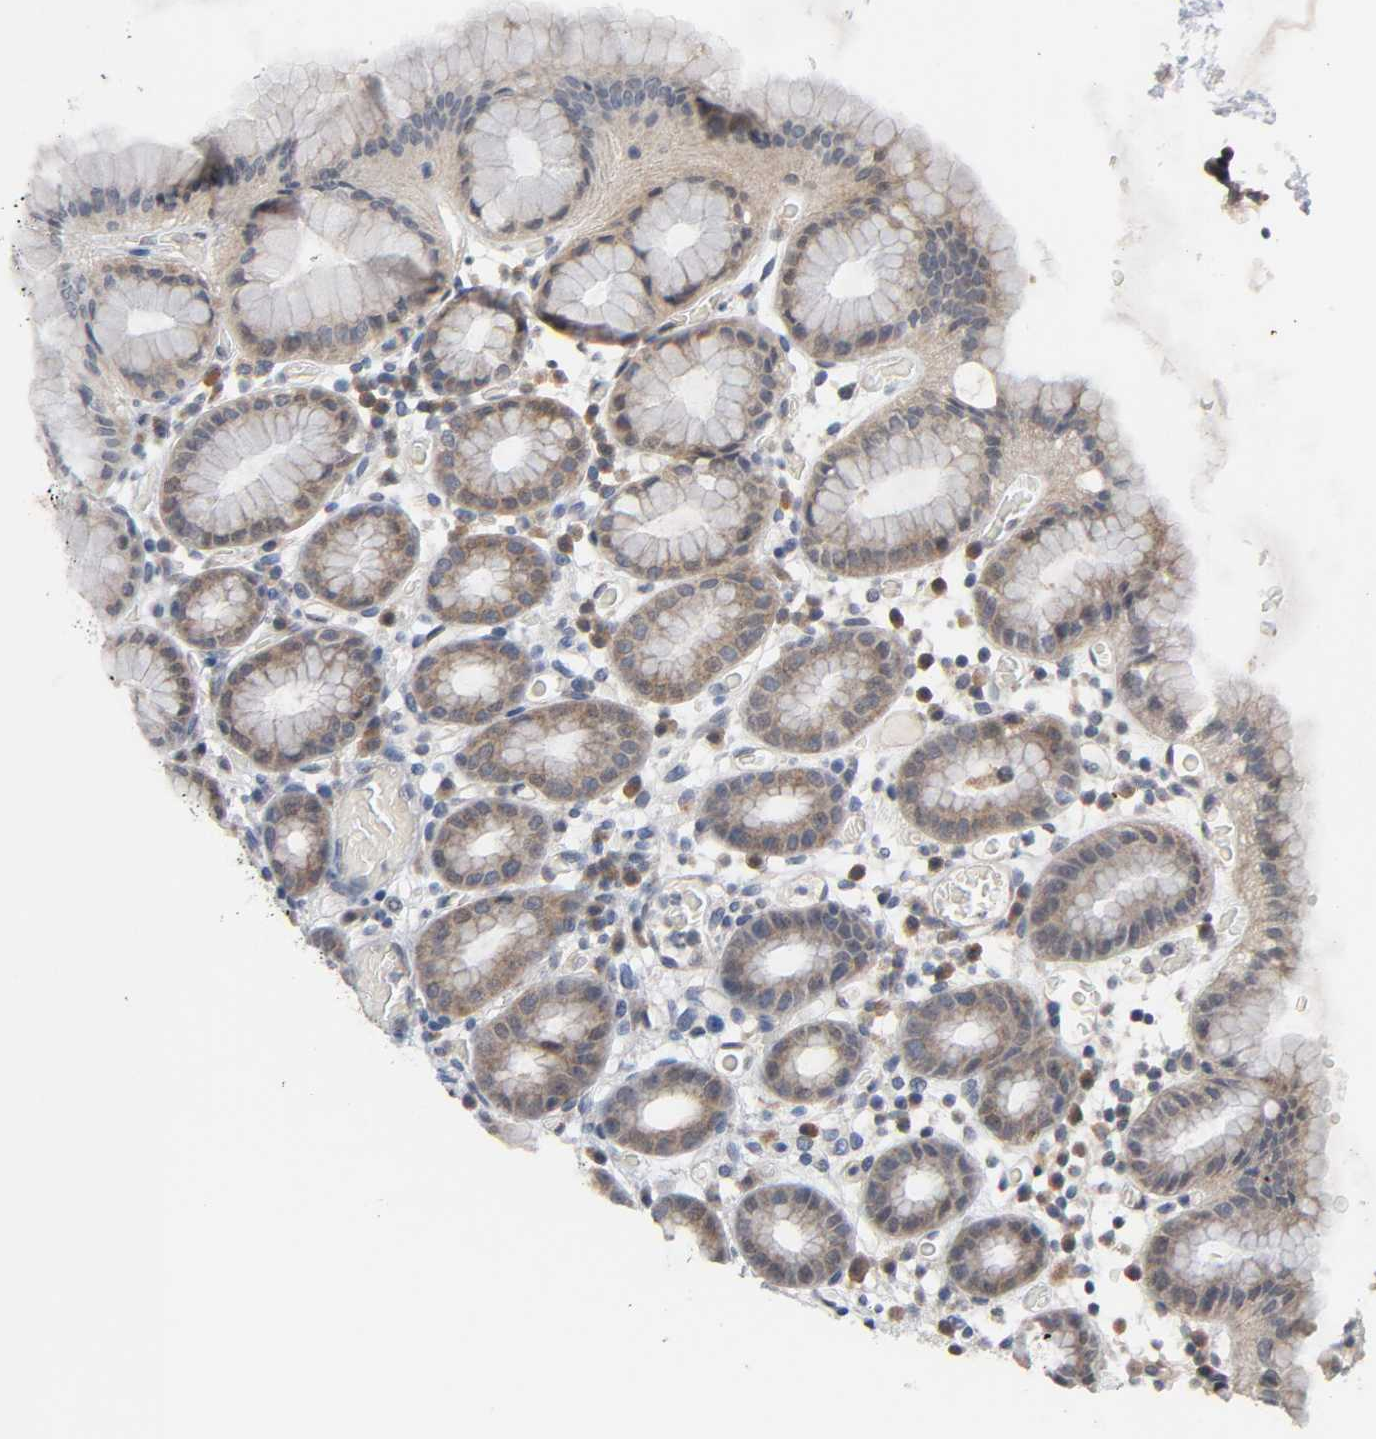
{"staining": {"intensity": "moderate", "quantity": ">75%", "location": "cytoplasmic/membranous,nuclear"}, "tissue": "stomach", "cell_type": "Glandular cells", "image_type": "normal", "snomed": [{"axis": "morphology", "description": "Normal tissue, NOS"}, {"axis": "topography", "description": "Stomach, upper"}], "caption": "Immunohistochemistry staining of benign stomach, which exhibits medium levels of moderate cytoplasmic/membranous,nuclear positivity in about >75% of glandular cells indicating moderate cytoplasmic/membranous,nuclear protein staining. The staining was performed using DAB (brown) for protein detection and nuclei were counterstained in hematoxylin (blue).", "gene": "HDAC6", "patient": {"sex": "male", "age": 68}}